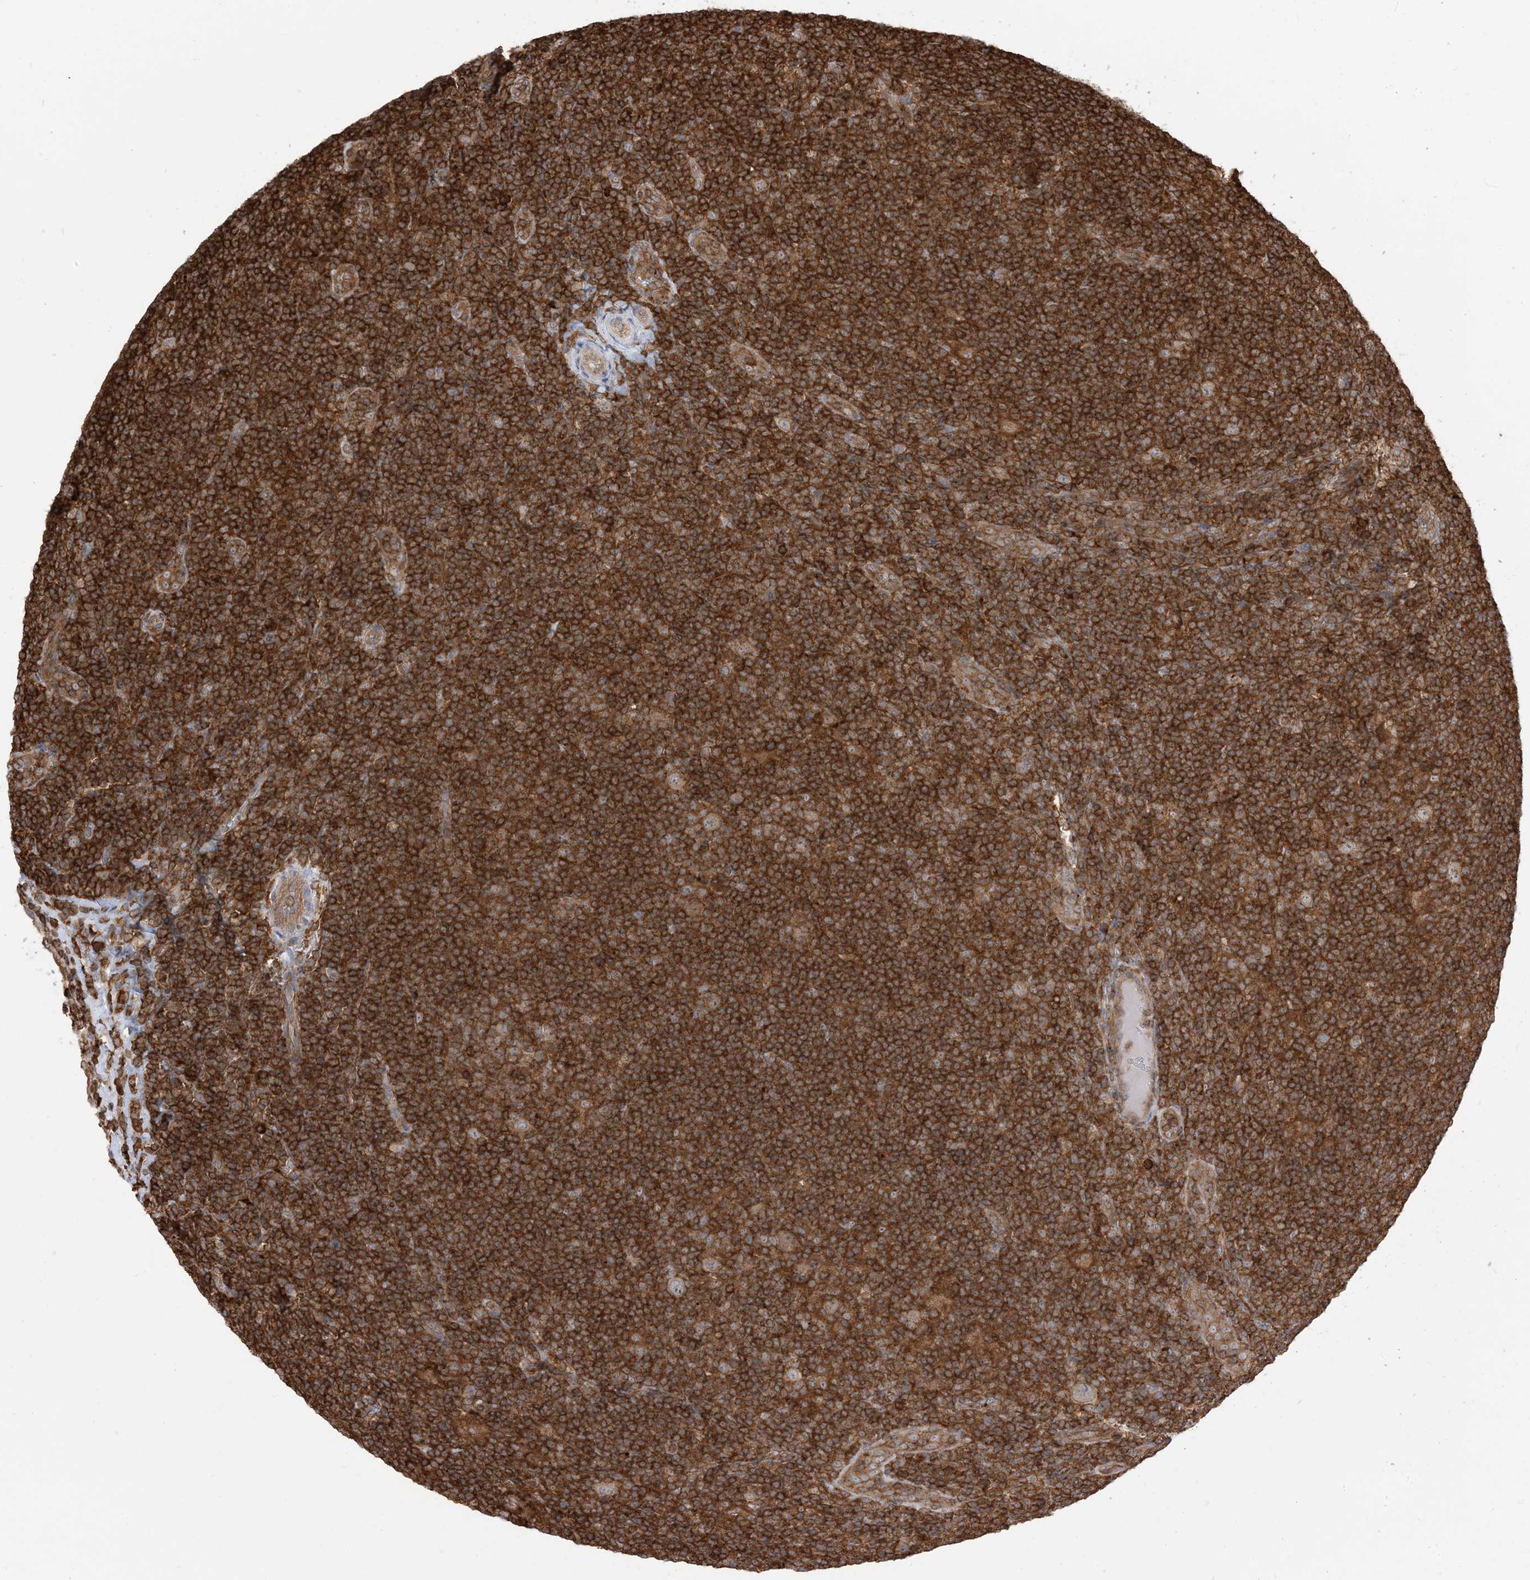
{"staining": {"intensity": "weak", "quantity": "25%-75%", "location": "cytoplasmic/membranous"}, "tissue": "lymphoma", "cell_type": "Tumor cells", "image_type": "cancer", "snomed": [{"axis": "morphology", "description": "Hodgkin's disease, NOS"}, {"axis": "topography", "description": "Lymph node"}], "caption": "This photomicrograph reveals immunohistochemistry staining of human lymphoma, with low weak cytoplasmic/membranous staining in about 25%-75% of tumor cells.", "gene": "CAPZB", "patient": {"sex": "female", "age": 57}}